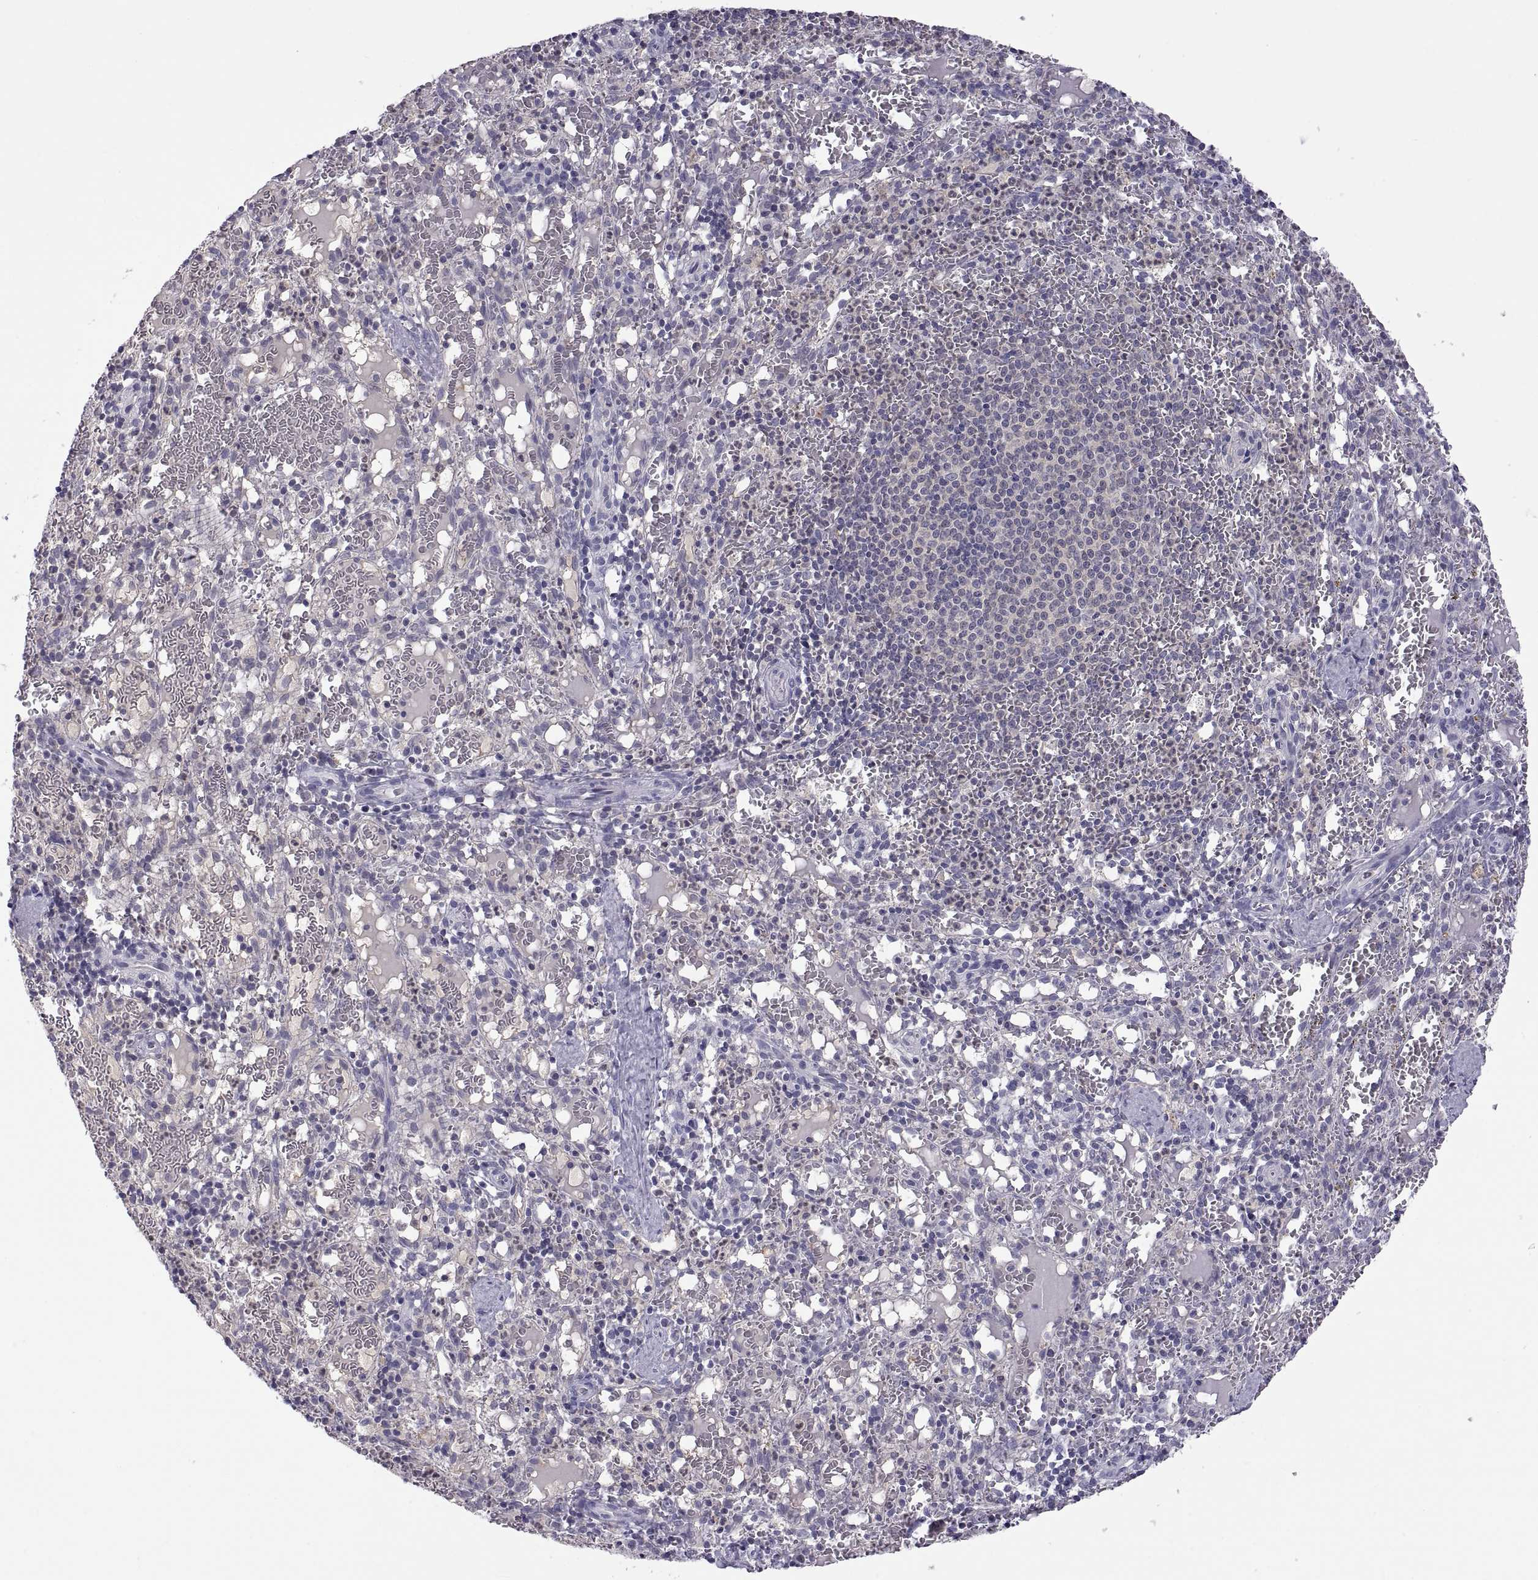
{"staining": {"intensity": "negative", "quantity": "none", "location": "none"}, "tissue": "spleen", "cell_type": "Cells in red pulp", "image_type": "normal", "snomed": [{"axis": "morphology", "description": "Normal tissue, NOS"}, {"axis": "topography", "description": "Spleen"}], "caption": "A high-resolution micrograph shows IHC staining of normal spleen, which demonstrates no significant expression in cells in red pulp. (DAB immunohistochemistry (IHC) visualized using brightfield microscopy, high magnification).", "gene": "FGF9", "patient": {"sex": "male", "age": 11}}